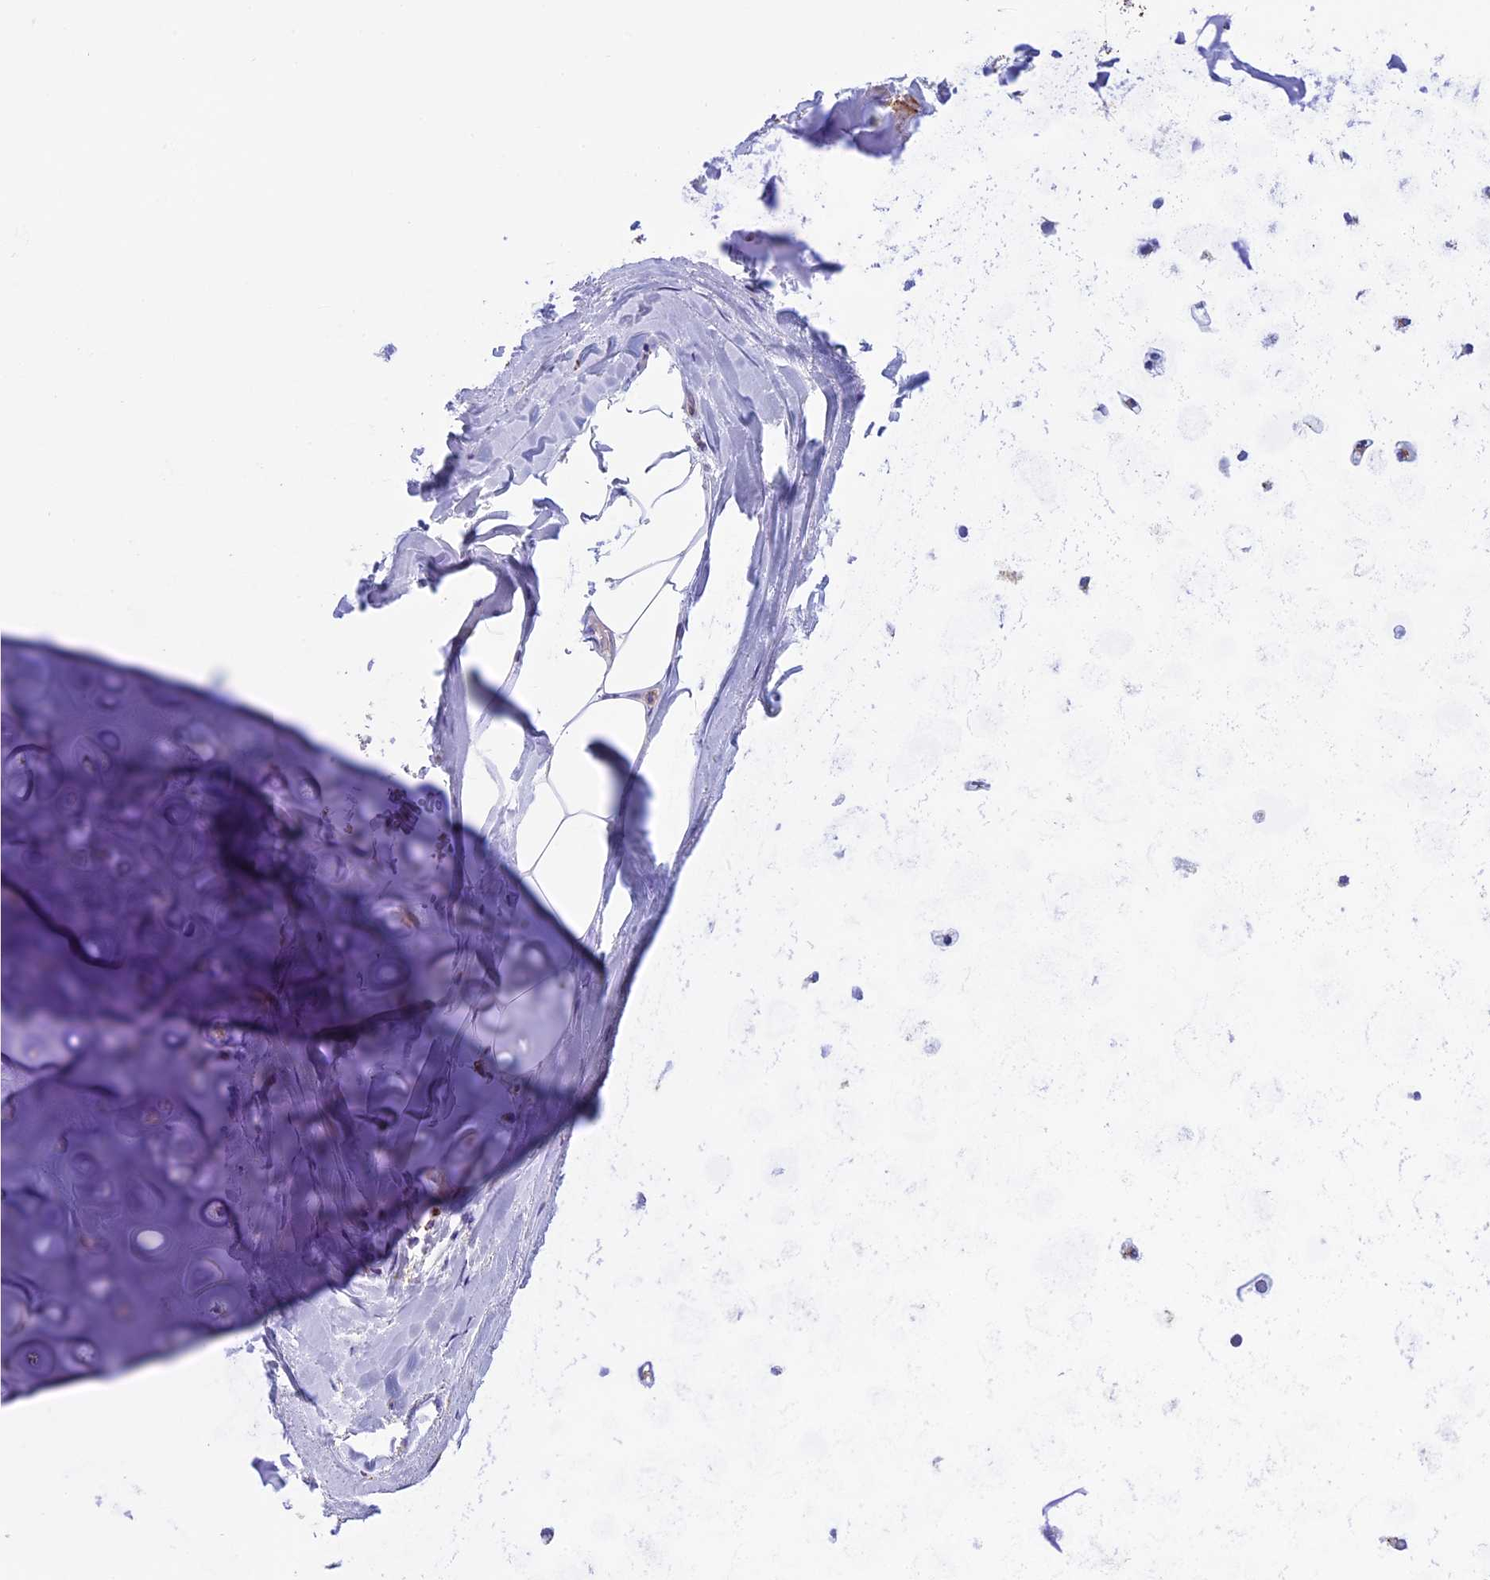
{"staining": {"intensity": "negative", "quantity": "none", "location": "none"}, "tissue": "adipose tissue", "cell_type": "Adipocytes", "image_type": "normal", "snomed": [{"axis": "morphology", "description": "Normal tissue, NOS"}, {"axis": "topography", "description": "Lymph node"}, {"axis": "topography", "description": "Cartilage tissue"}, {"axis": "topography", "description": "Bronchus"}], "caption": "A micrograph of human adipose tissue is negative for staining in adipocytes.", "gene": "KCNG1", "patient": {"sex": "male", "age": 63}}